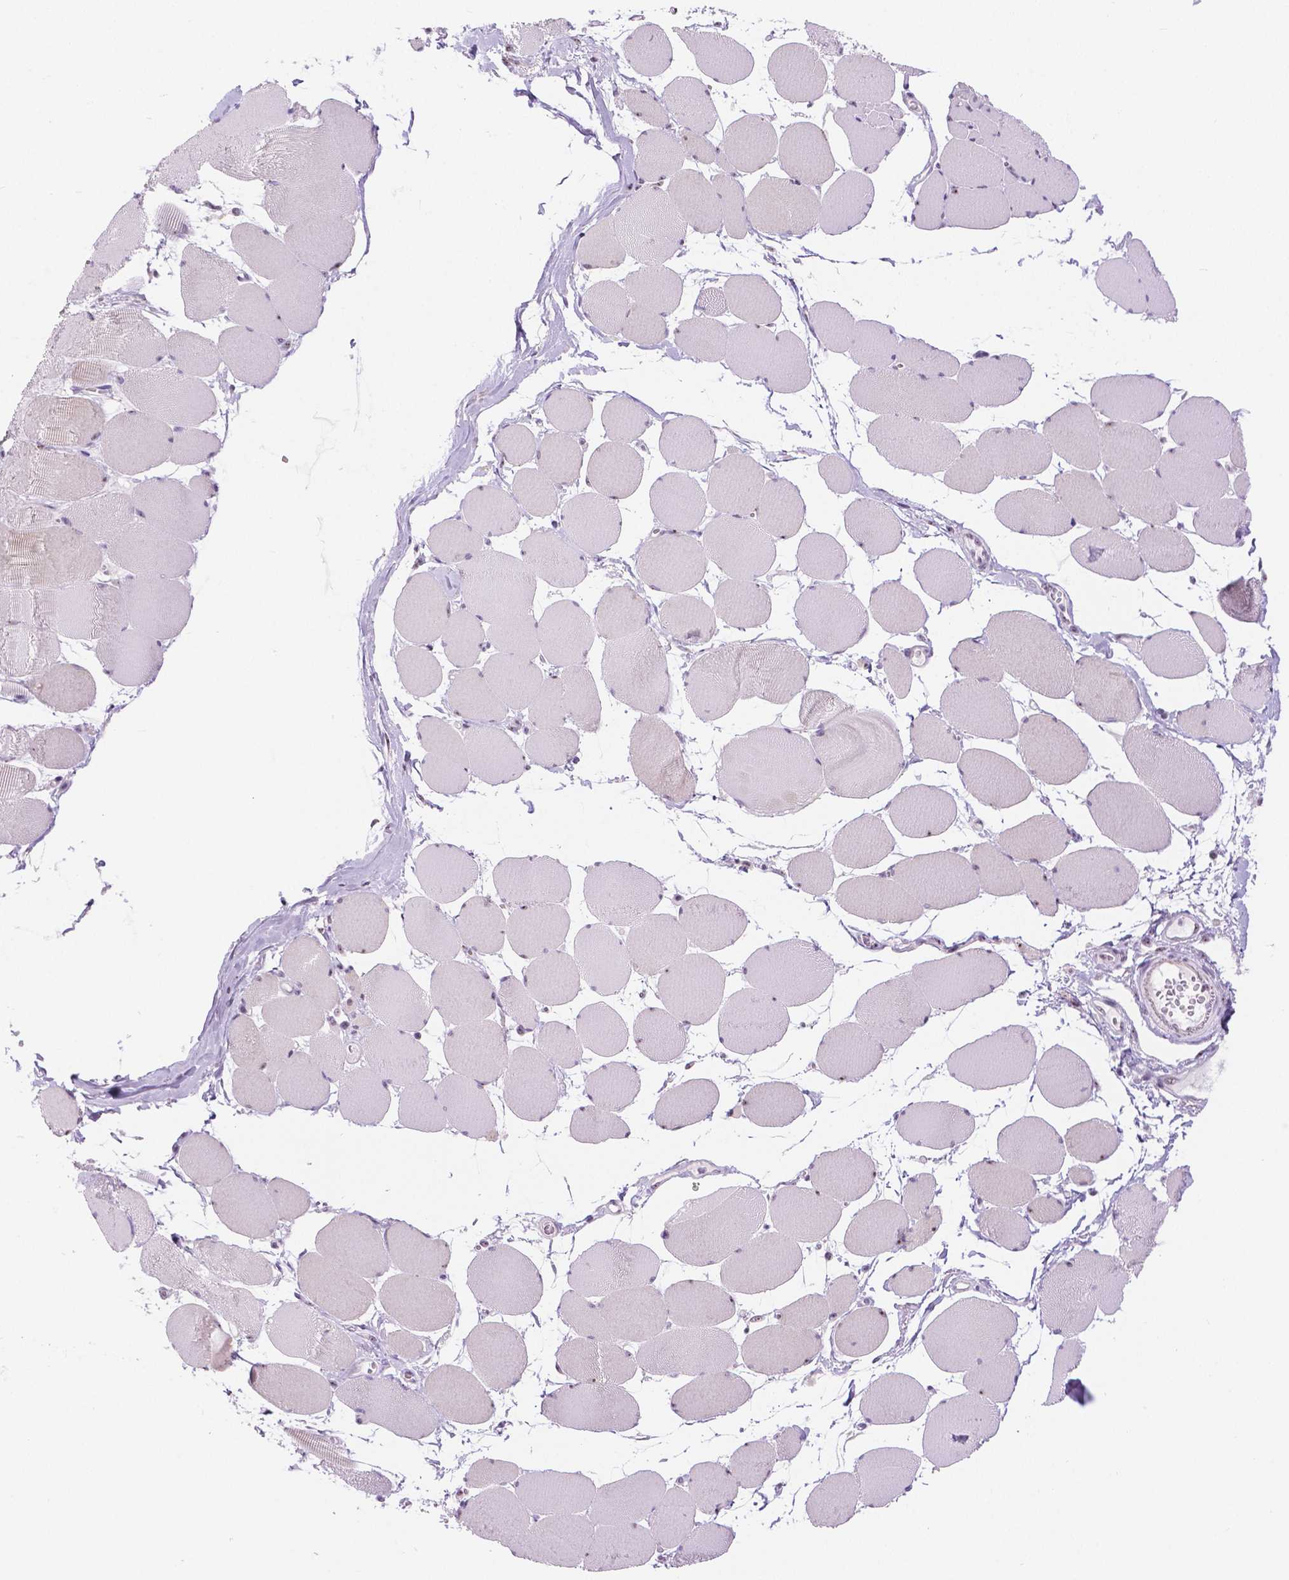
{"staining": {"intensity": "weak", "quantity": "<25%", "location": "nuclear"}, "tissue": "skeletal muscle", "cell_type": "Myocytes", "image_type": "normal", "snomed": [{"axis": "morphology", "description": "Normal tissue, NOS"}, {"axis": "topography", "description": "Skeletal muscle"}], "caption": "Myocytes show no significant positivity in normal skeletal muscle. (DAB IHC visualized using brightfield microscopy, high magnification).", "gene": "NHP2", "patient": {"sex": "female", "age": 75}}